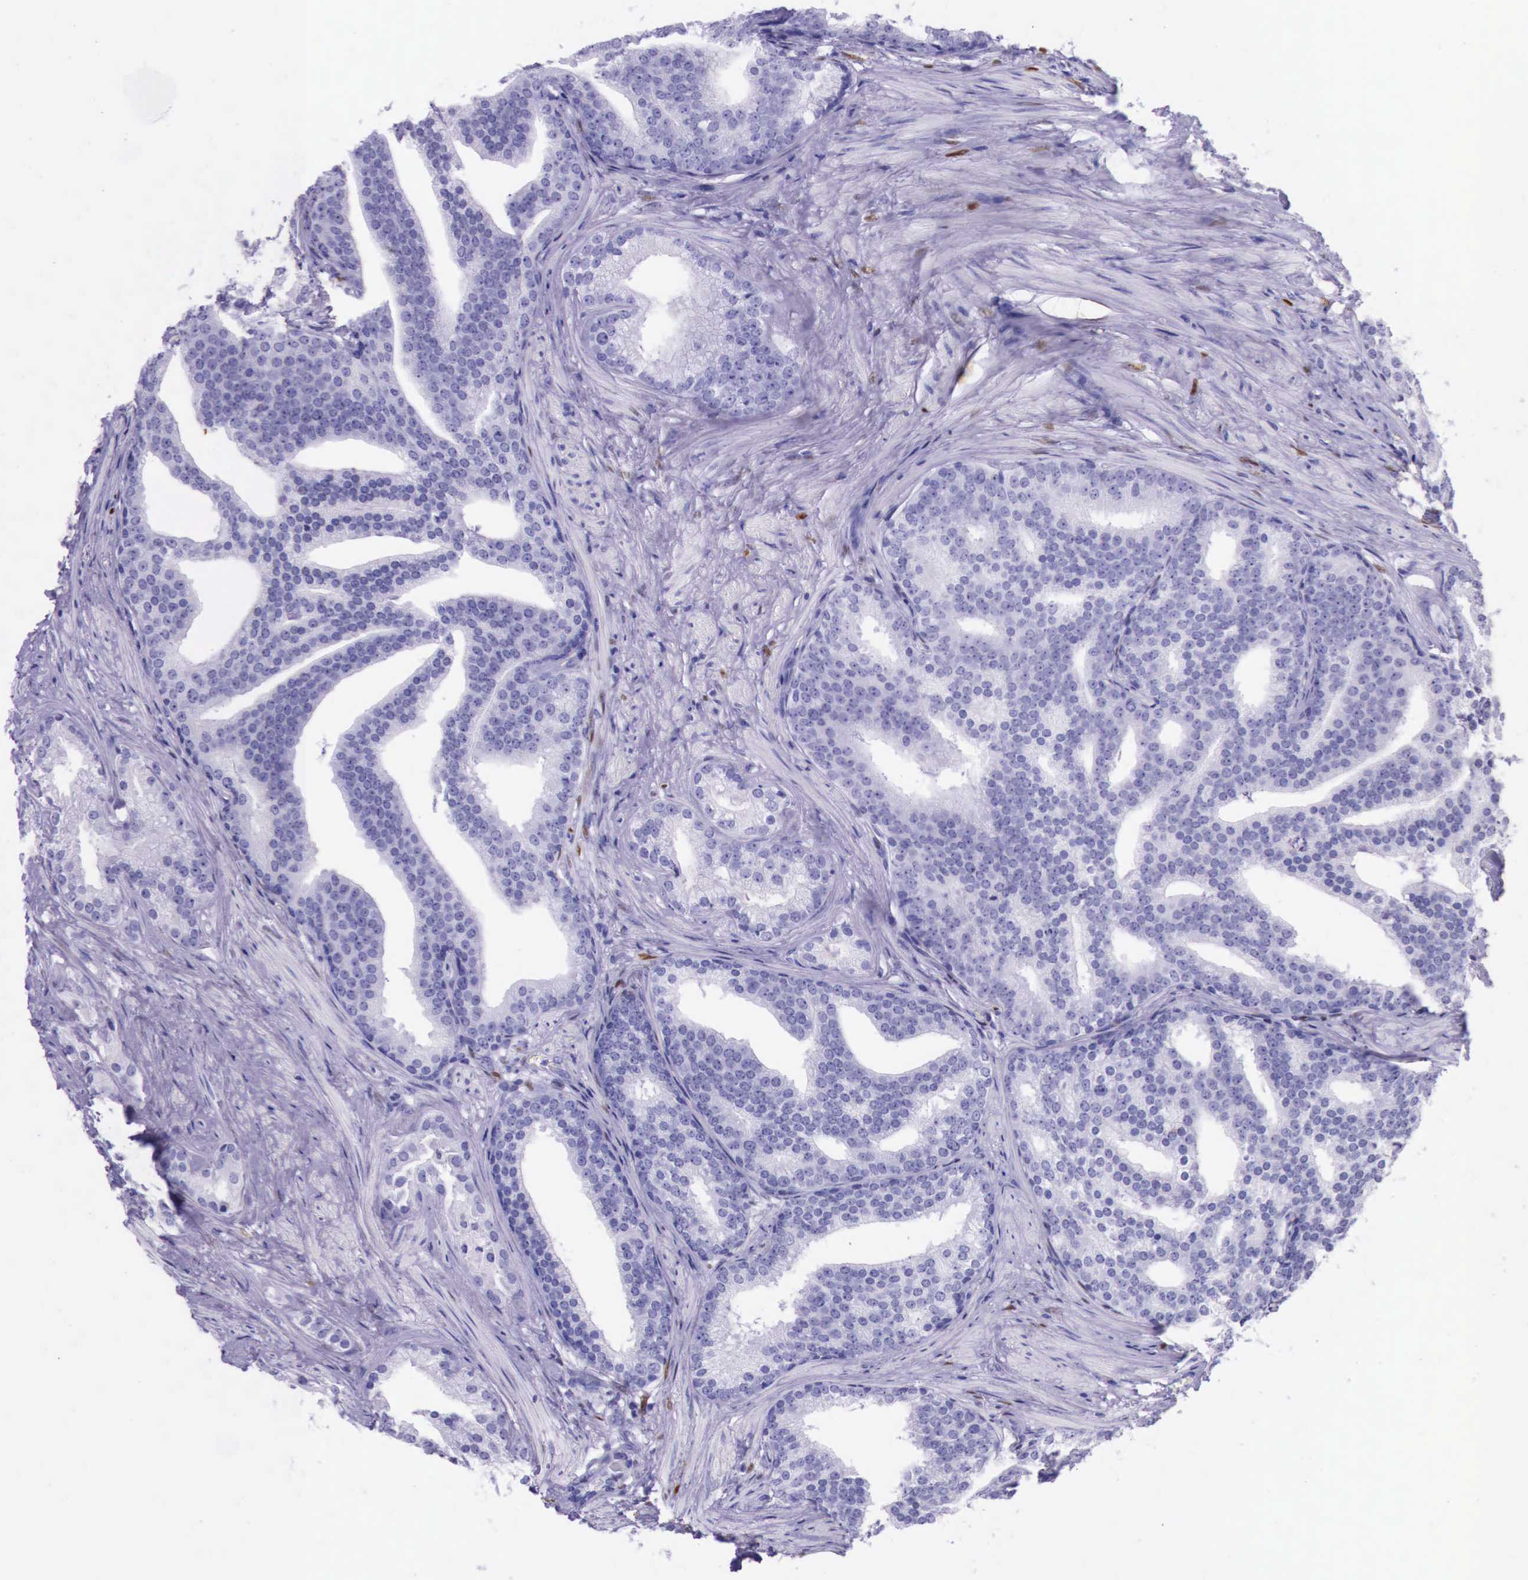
{"staining": {"intensity": "negative", "quantity": "none", "location": "none"}, "tissue": "prostate cancer", "cell_type": "Tumor cells", "image_type": "cancer", "snomed": [{"axis": "morphology", "description": "Adenocarcinoma, Low grade"}, {"axis": "topography", "description": "Prostate"}], "caption": "Tumor cells show no significant protein positivity in adenocarcinoma (low-grade) (prostate). (DAB immunohistochemistry with hematoxylin counter stain).", "gene": "ESR1", "patient": {"sex": "male", "age": 71}}